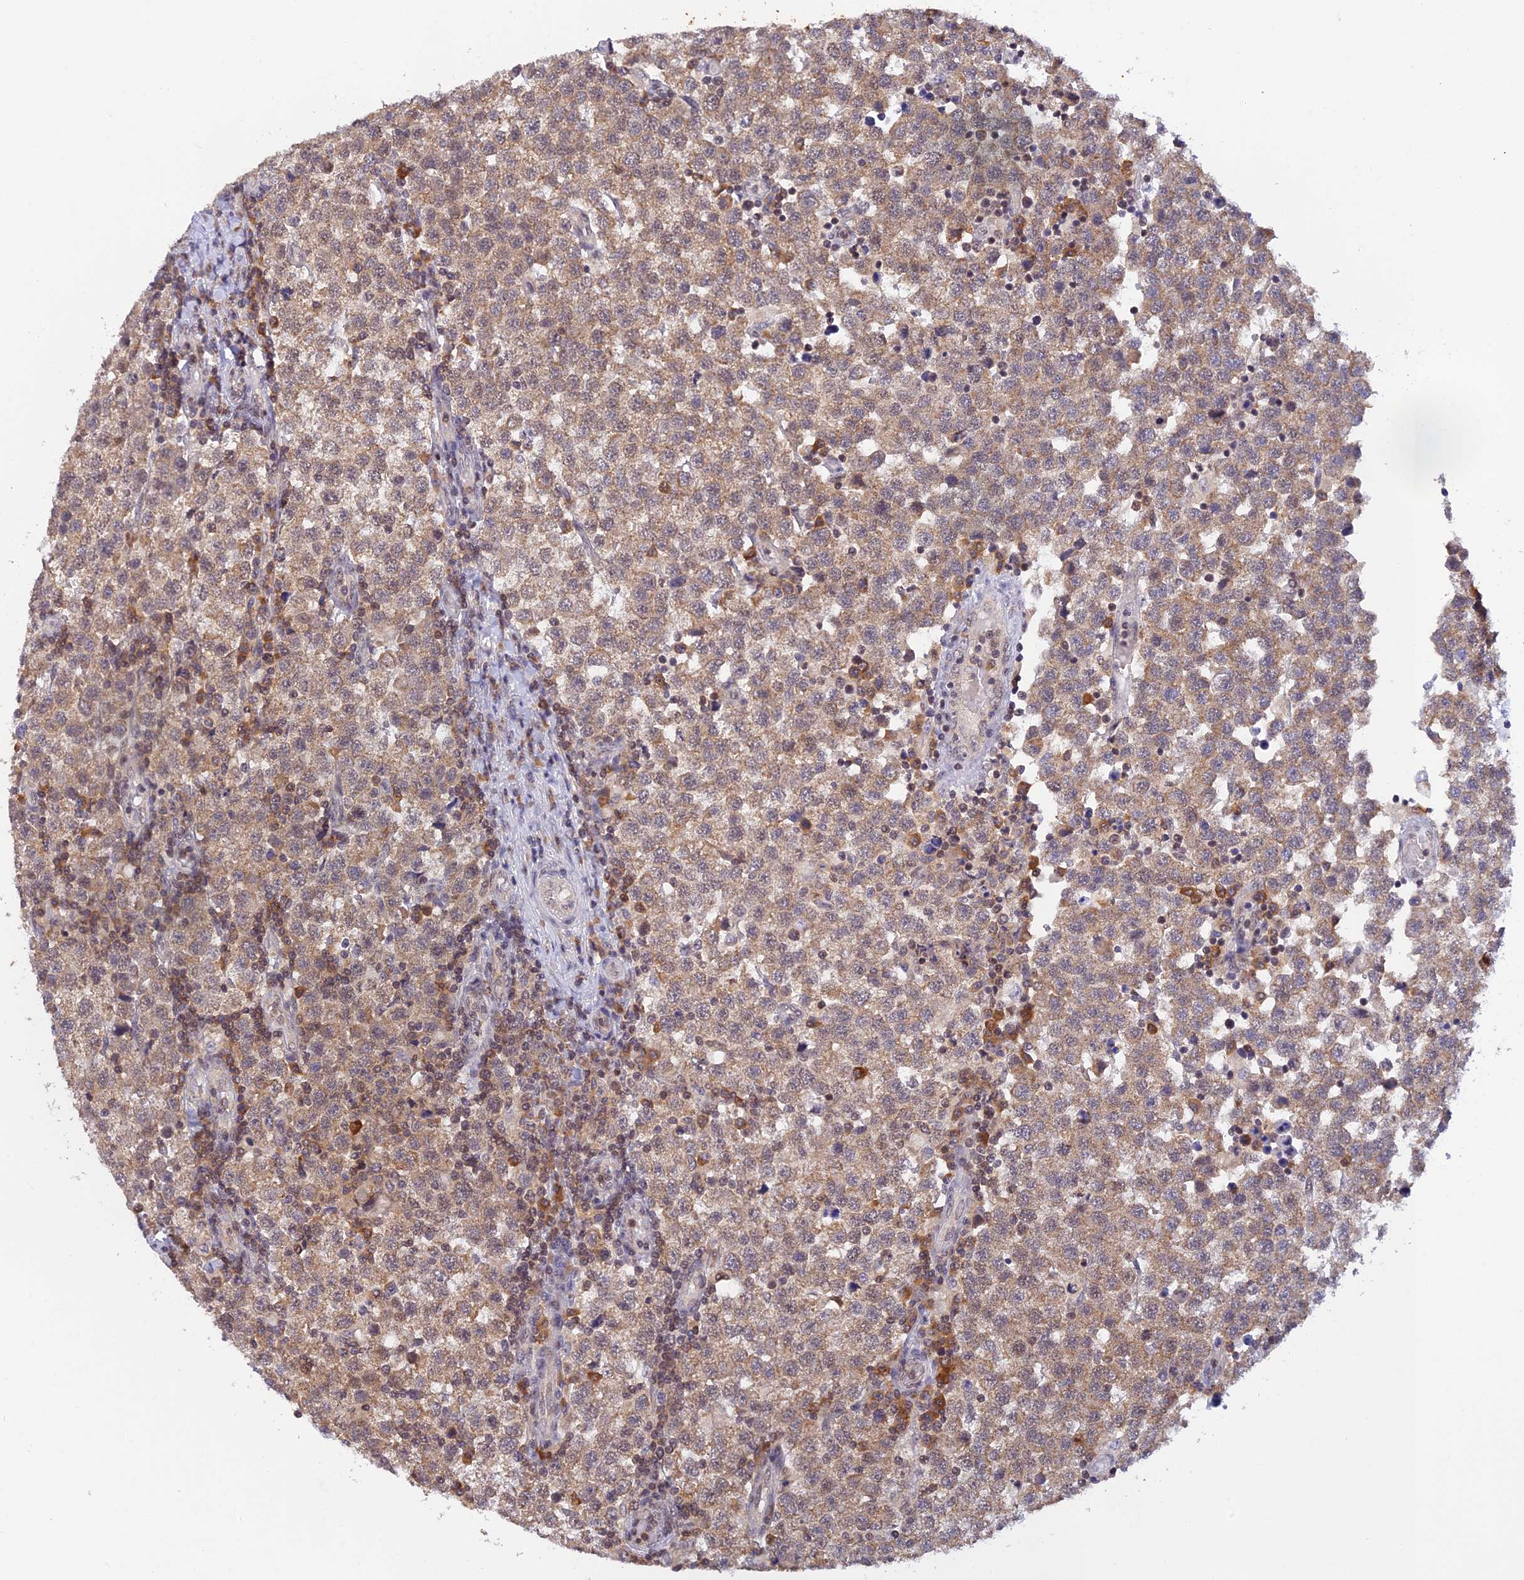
{"staining": {"intensity": "weak", "quantity": ">75%", "location": "cytoplasmic/membranous"}, "tissue": "testis cancer", "cell_type": "Tumor cells", "image_type": "cancer", "snomed": [{"axis": "morphology", "description": "Seminoma, NOS"}, {"axis": "topography", "description": "Testis"}], "caption": "A low amount of weak cytoplasmic/membranous staining is seen in about >75% of tumor cells in testis cancer (seminoma) tissue. The protein of interest is stained brown, and the nuclei are stained in blue (DAB IHC with brightfield microscopy, high magnification).", "gene": "PEX16", "patient": {"sex": "male", "age": 34}}